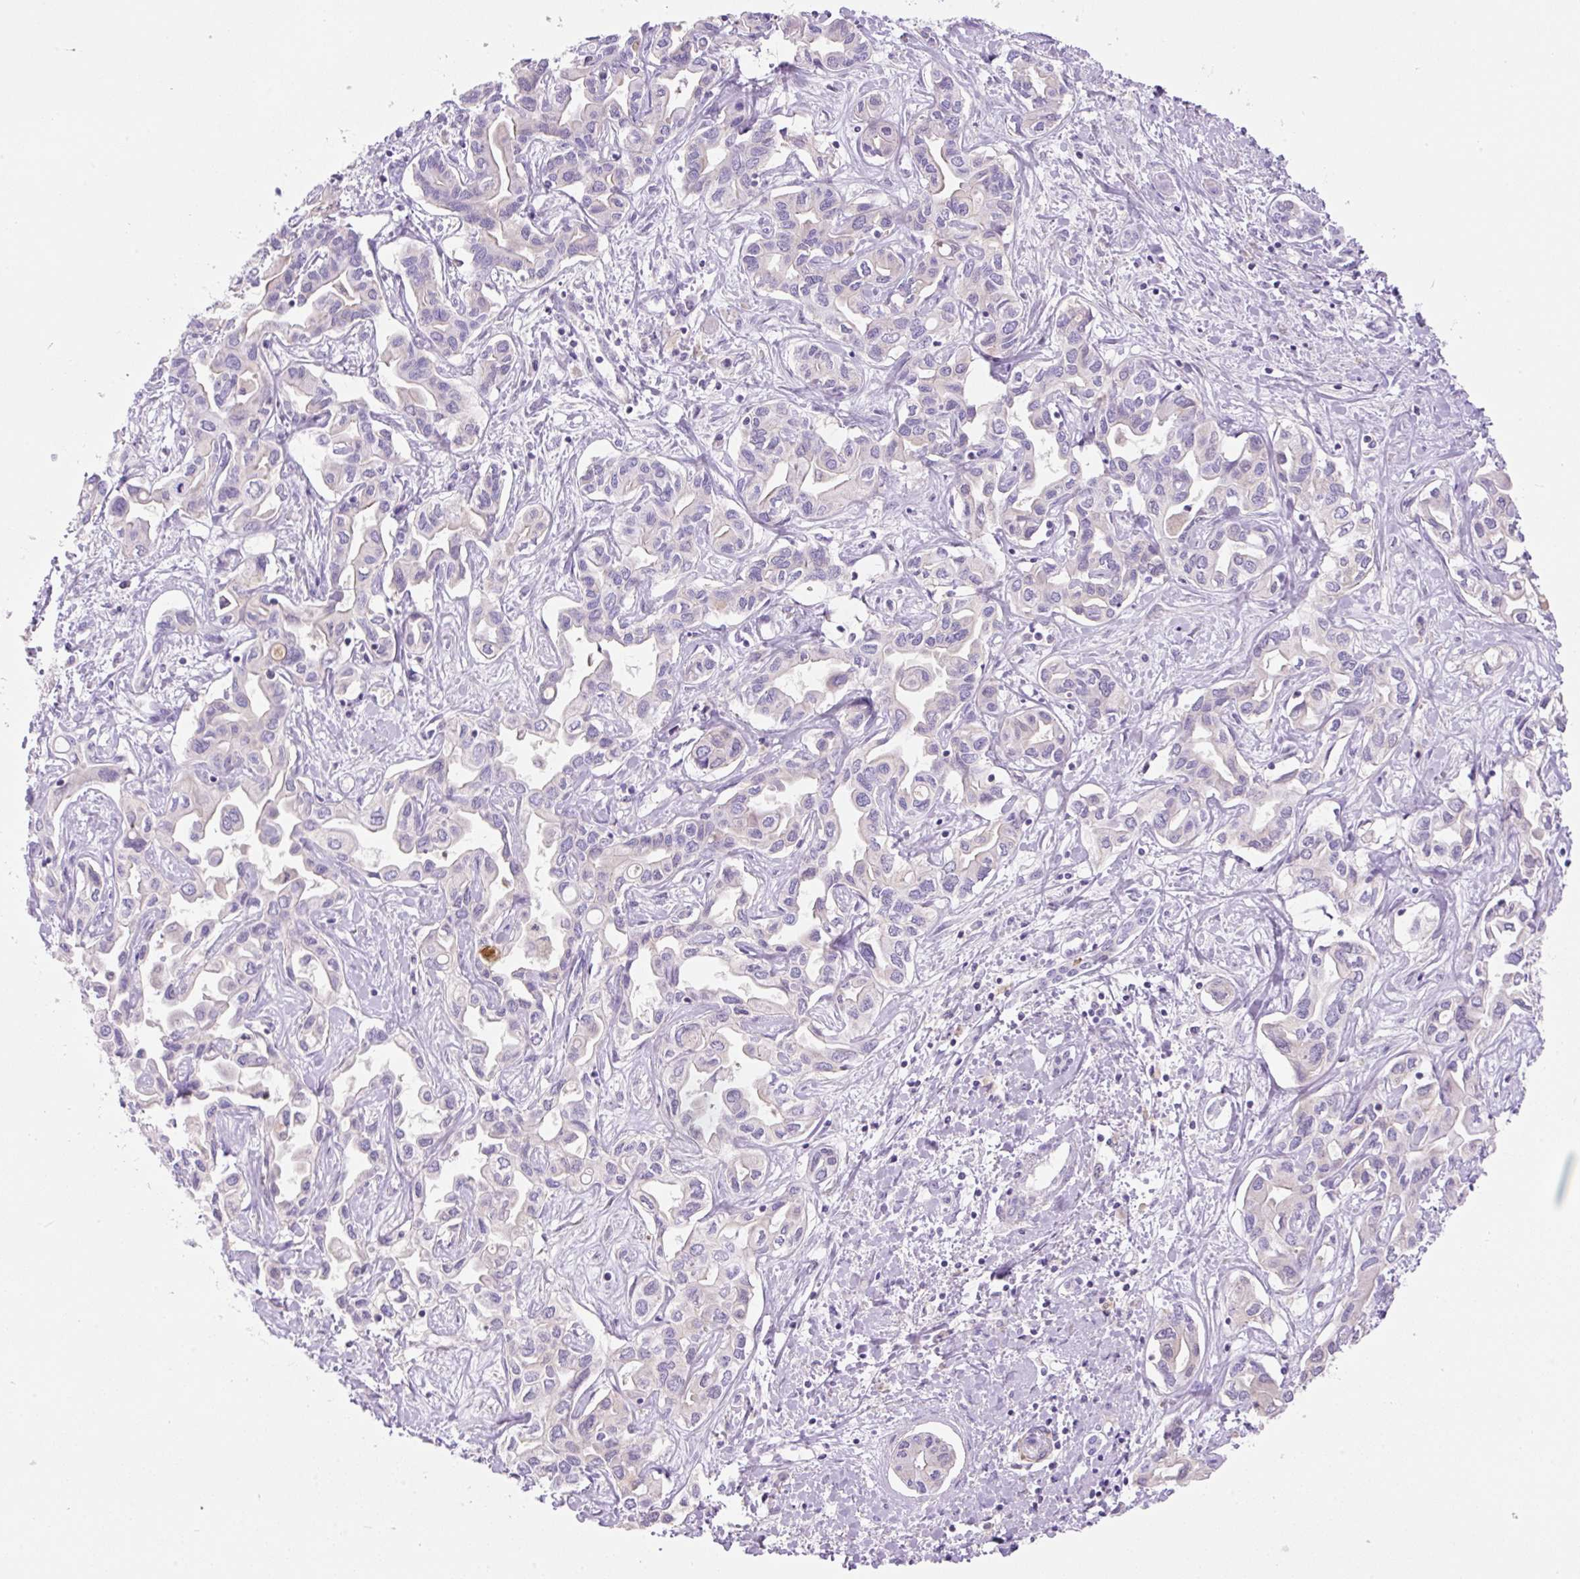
{"staining": {"intensity": "negative", "quantity": "none", "location": "none"}, "tissue": "liver cancer", "cell_type": "Tumor cells", "image_type": "cancer", "snomed": [{"axis": "morphology", "description": "Cholangiocarcinoma"}, {"axis": "topography", "description": "Liver"}], "caption": "Immunohistochemistry micrograph of liver cancer (cholangiocarcinoma) stained for a protein (brown), which exhibits no positivity in tumor cells.", "gene": "TDRD15", "patient": {"sex": "female", "age": 64}}